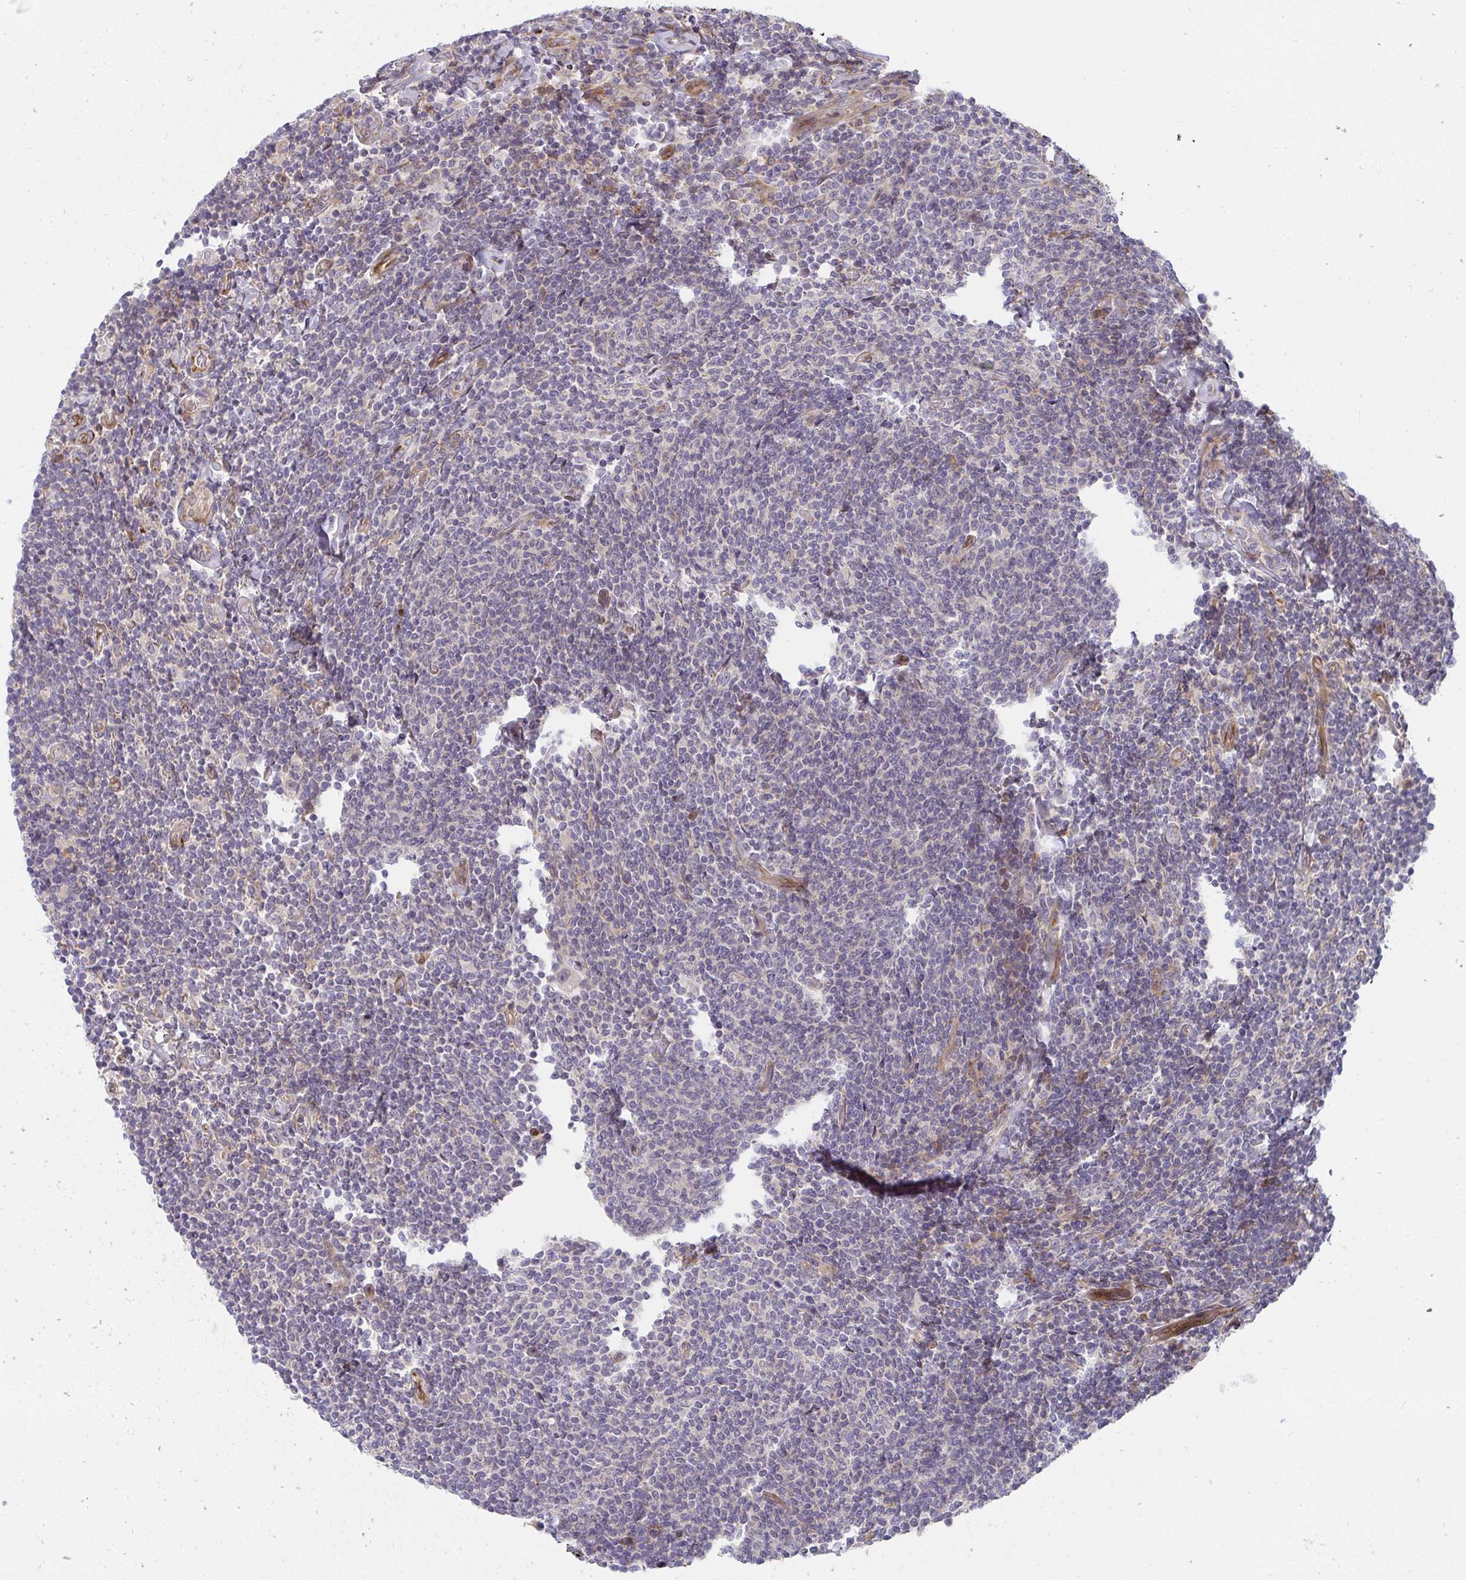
{"staining": {"intensity": "negative", "quantity": "none", "location": "none"}, "tissue": "lymphoma", "cell_type": "Tumor cells", "image_type": "cancer", "snomed": [{"axis": "morphology", "description": "Malignant lymphoma, non-Hodgkin's type, Low grade"}, {"axis": "topography", "description": "Lymph node"}], "caption": "Protein analysis of lymphoma demonstrates no significant positivity in tumor cells.", "gene": "CSF3R", "patient": {"sex": "male", "age": 52}}